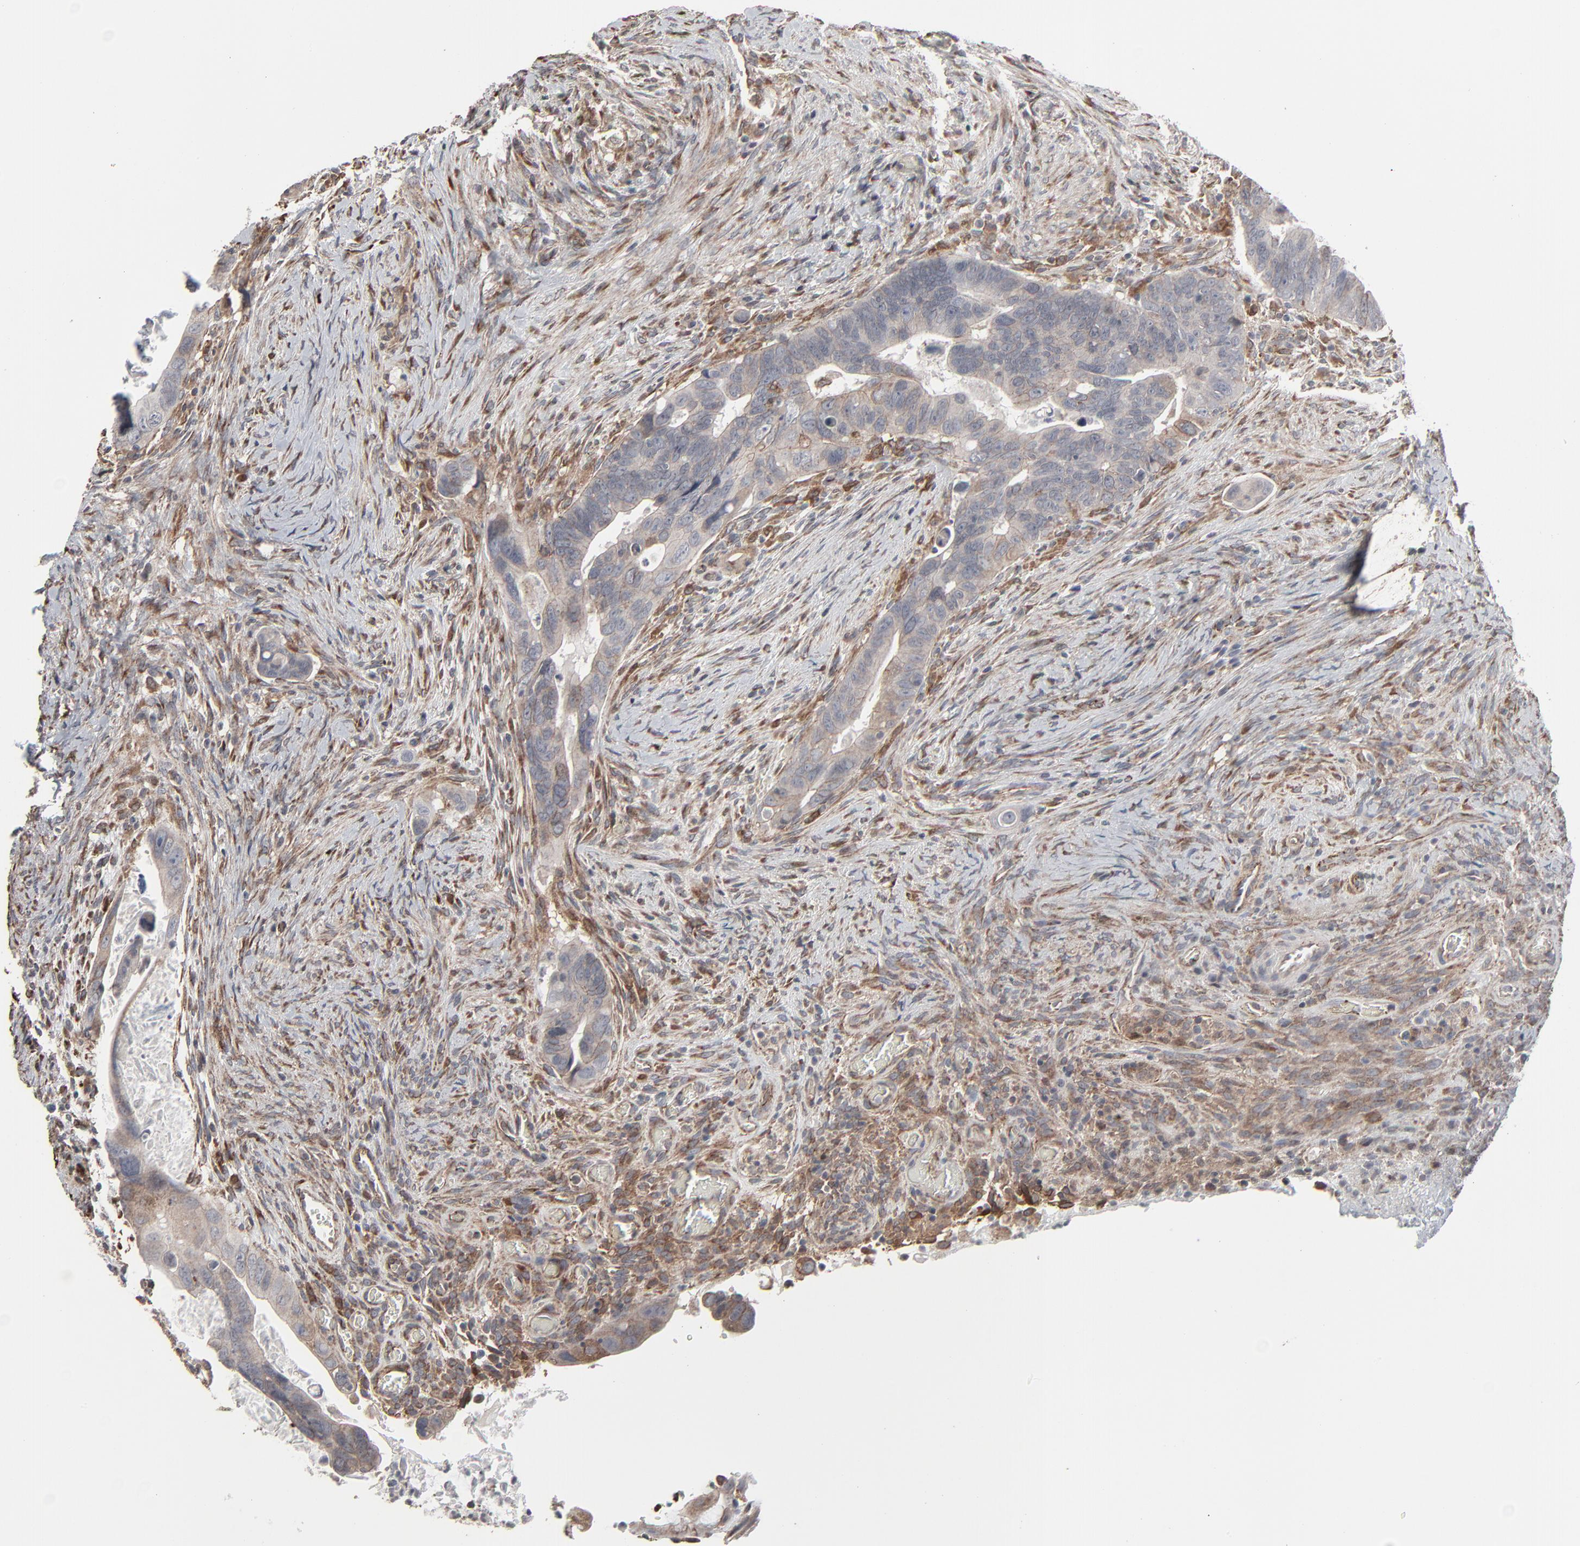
{"staining": {"intensity": "weak", "quantity": ">75%", "location": "cytoplasmic/membranous"}, "tissue": "colorectal cancer", "cell_type": "Tumor cells", "image_type": "cancer", "snomed": [{"axis": "morphology", "description": "Adenocarcinoma, NOS"}, {"axis": "topography", "description": "Rectum"}], "caption": "Adenocarcinoma (colorectal) stained with immunohistochemistry (IHC) exhibits weak cytoplasmic/membranous expression in approximately >75% of tumor cells. The staining is performed using DAB (3,3'-diaminobenzidine) brown chromogen to label protein expression. The nuclei are counter-stained blue using hematoxylin.", "gene": "CTNND1", "patient": {"sex": "male", "age": 53}}